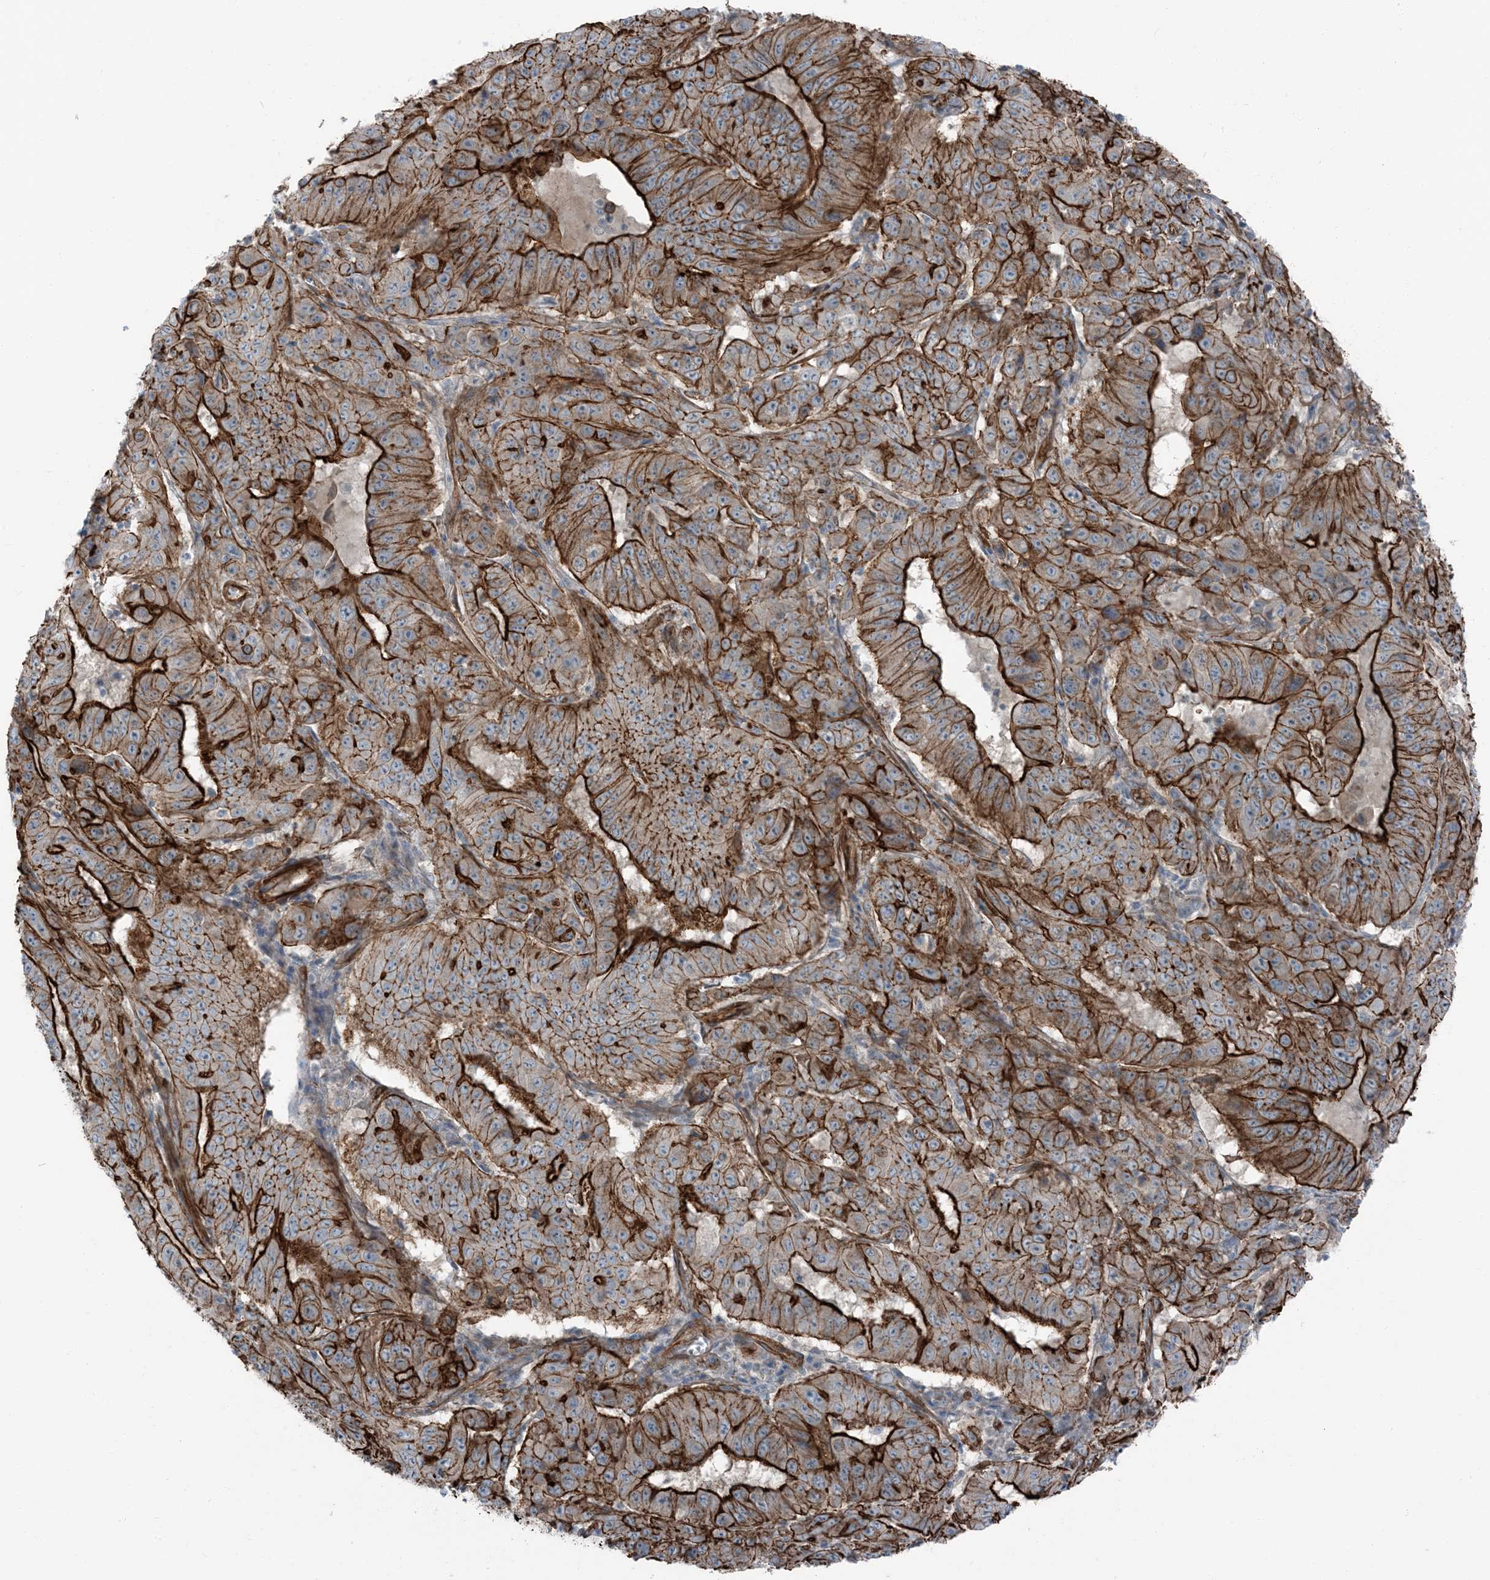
{"staining": {"intensity": "strong", "quantity": ">75%", "location": "cytoplasmic/membranous"}, "tissue": "pancreatic cancer", "cell_type": "Tumor cells", "image_type": "cancer", "snomed": [{"axis": "morphology", "description": "Adenocarcinoma, NOS"}, {"axis": "topography", "description": "Pancreas"}], "caption": "DAB (3,3'-diaminobenzidine) immunohistochemical staining of human adenocarcinoma (pancreatic) displays strong cytoplasmic/membranous protein expression in about >75% of tumor cells. (DAB = brown stain, brightfield microscopy at high magnification).", "gene": "ZFP90", "patient": {"sex": "male", "age": 63}}